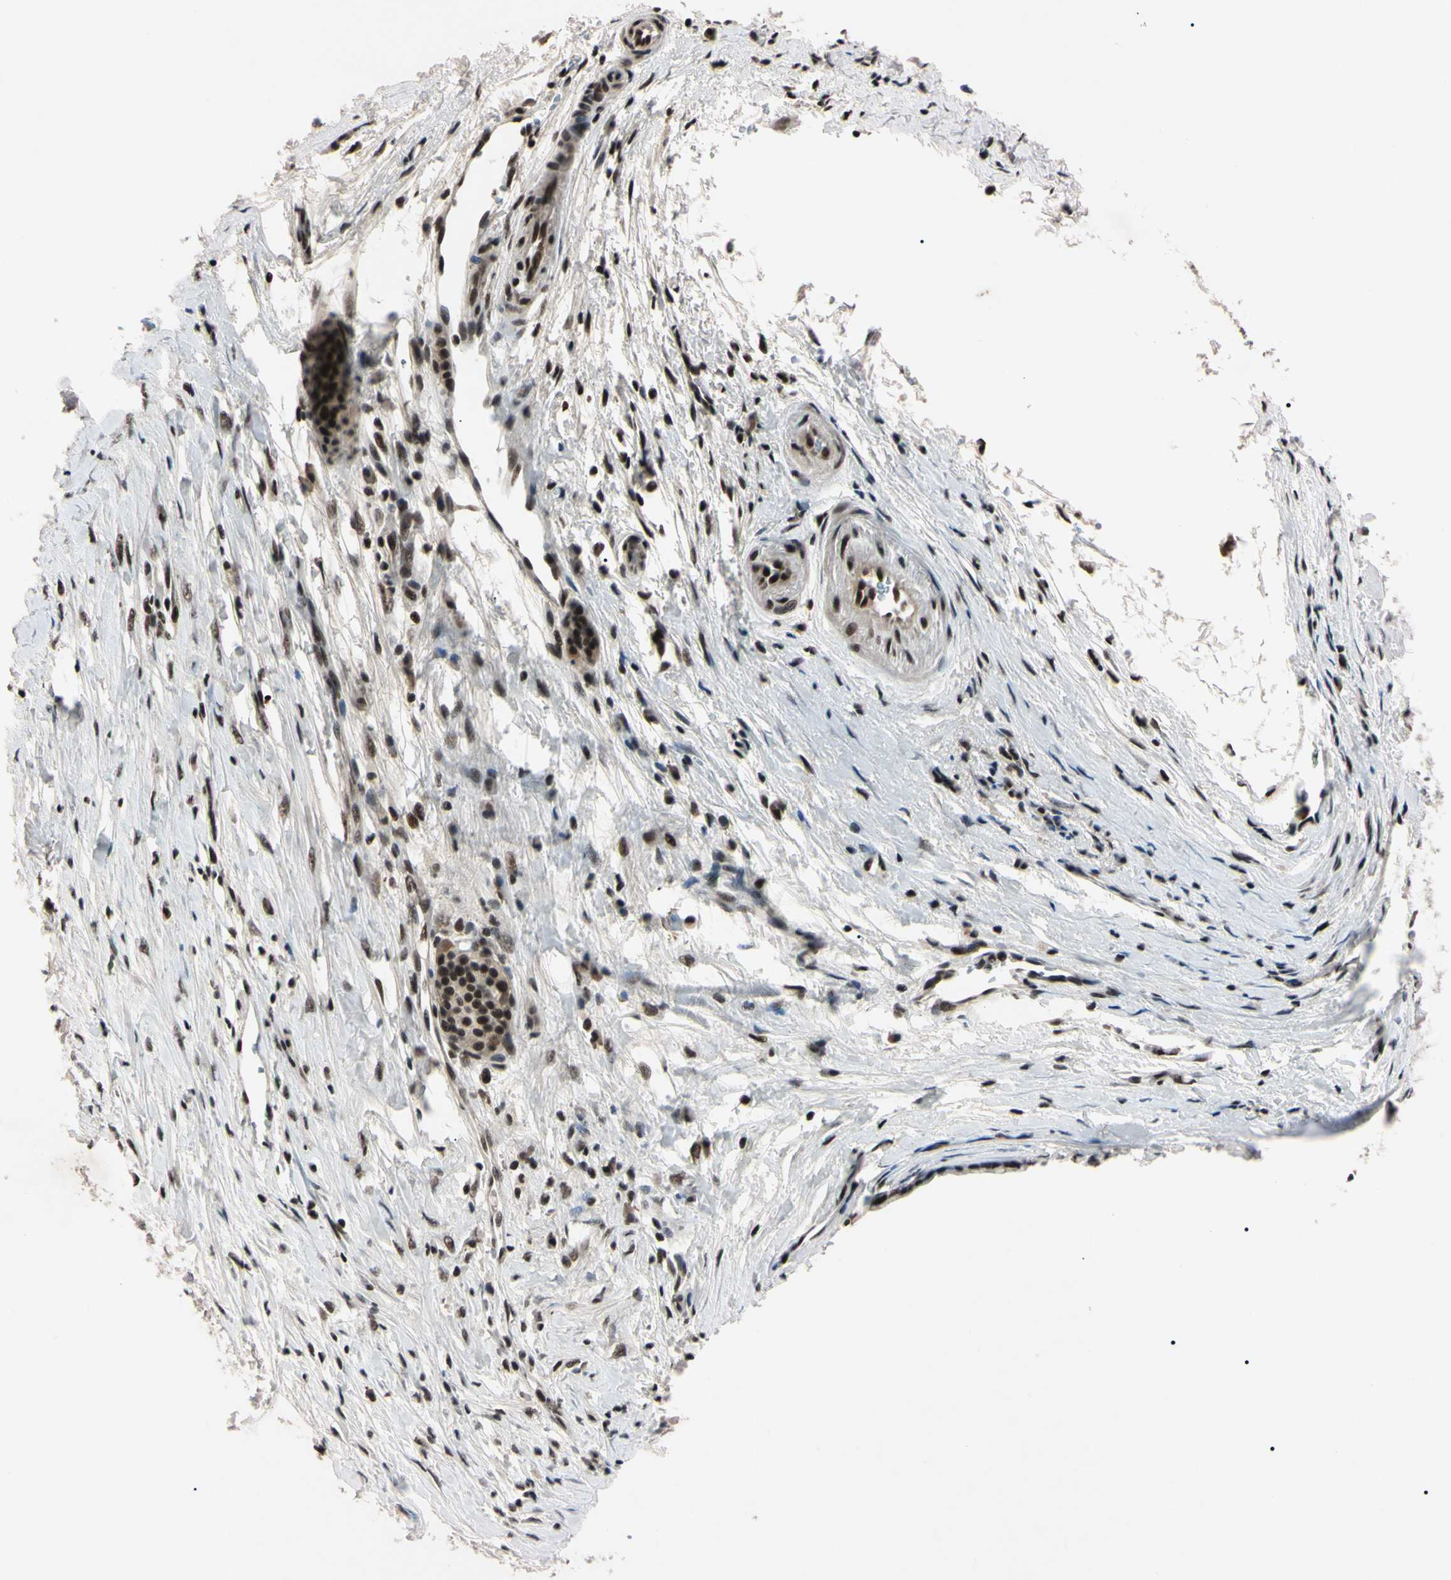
{"staining": {"intensity": "moderate", "quantity": ">75%", "location": "nuclear"}, "tissue": "pancreatic cancer", "cell_type": "Tumor cells", "image_type": "cancer", "snomed": [{"axis": "morphology", "description": "Adenocarcinoma, NOS"}, {"axis": "topography", "description": "Pancreas"}], "caption": "Immunohistochemical staining of human pancreatic adenocarcinoma displays moderate nuclear protein staining in about >75% of tumor cells.", "gene": "YY1", "patient": {"sex": "female", "age": 77}}